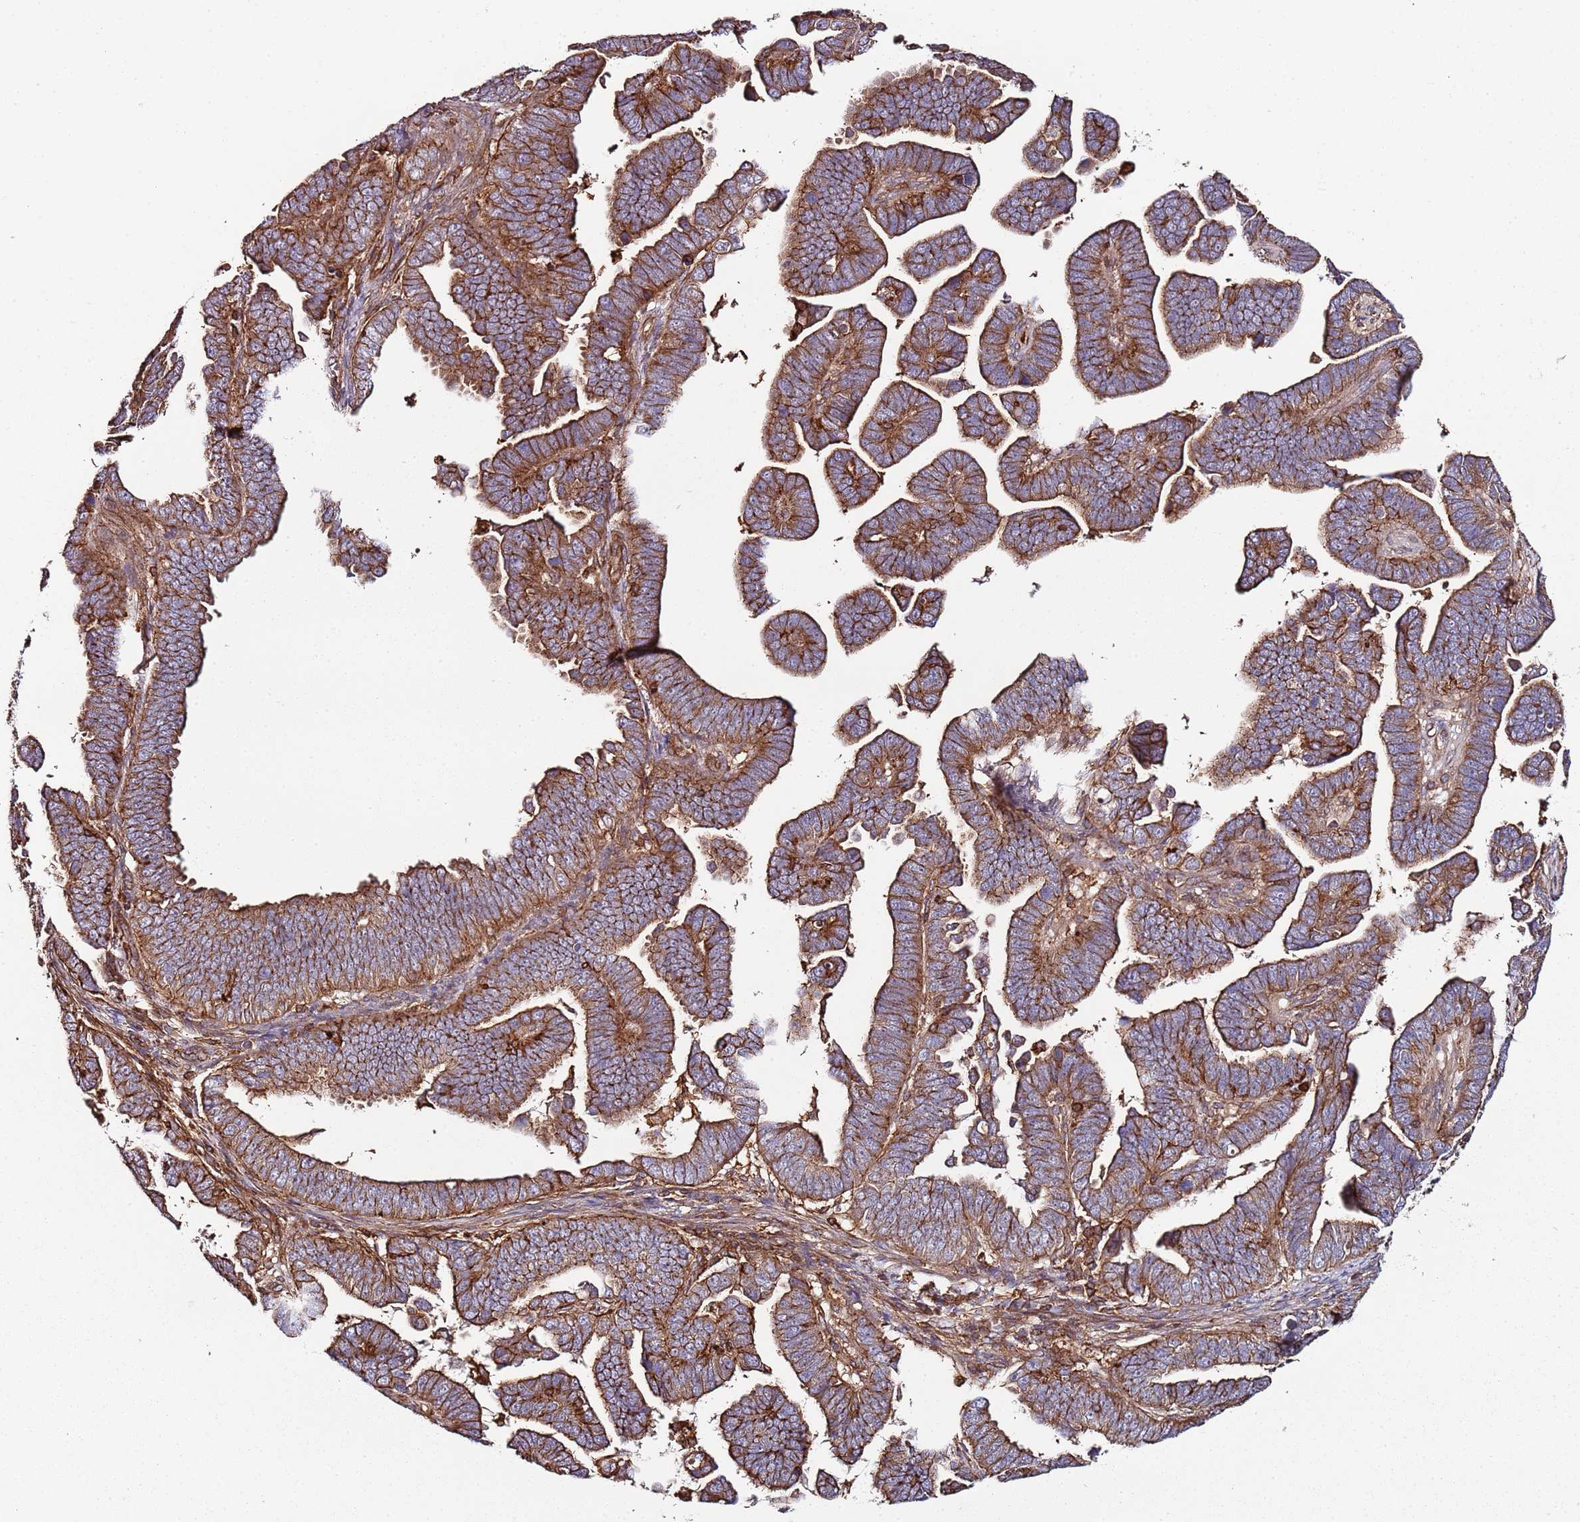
{"staining": {"intensity": "moderate", "quantity": ">75%", "location": "cytoplasmic/membranous"}, "tissue": "endometrial cancer", "cell_type": "Tumor cells", "image_type": "cancer", "snomed": [{"axis": "morphology", "description": "Adenocarcinoma, NOS"}, {"axis": "topography", "description": "Endometrium"}], "caption": "Protein analysis of adenocarcinoma (endometrial) tissue reveals moderate cytoplasmic/membranous expression in approximately >75% of tumor cells.", "gene": "CYP2U1", "patient": {"sex": "female", "age": 75}}